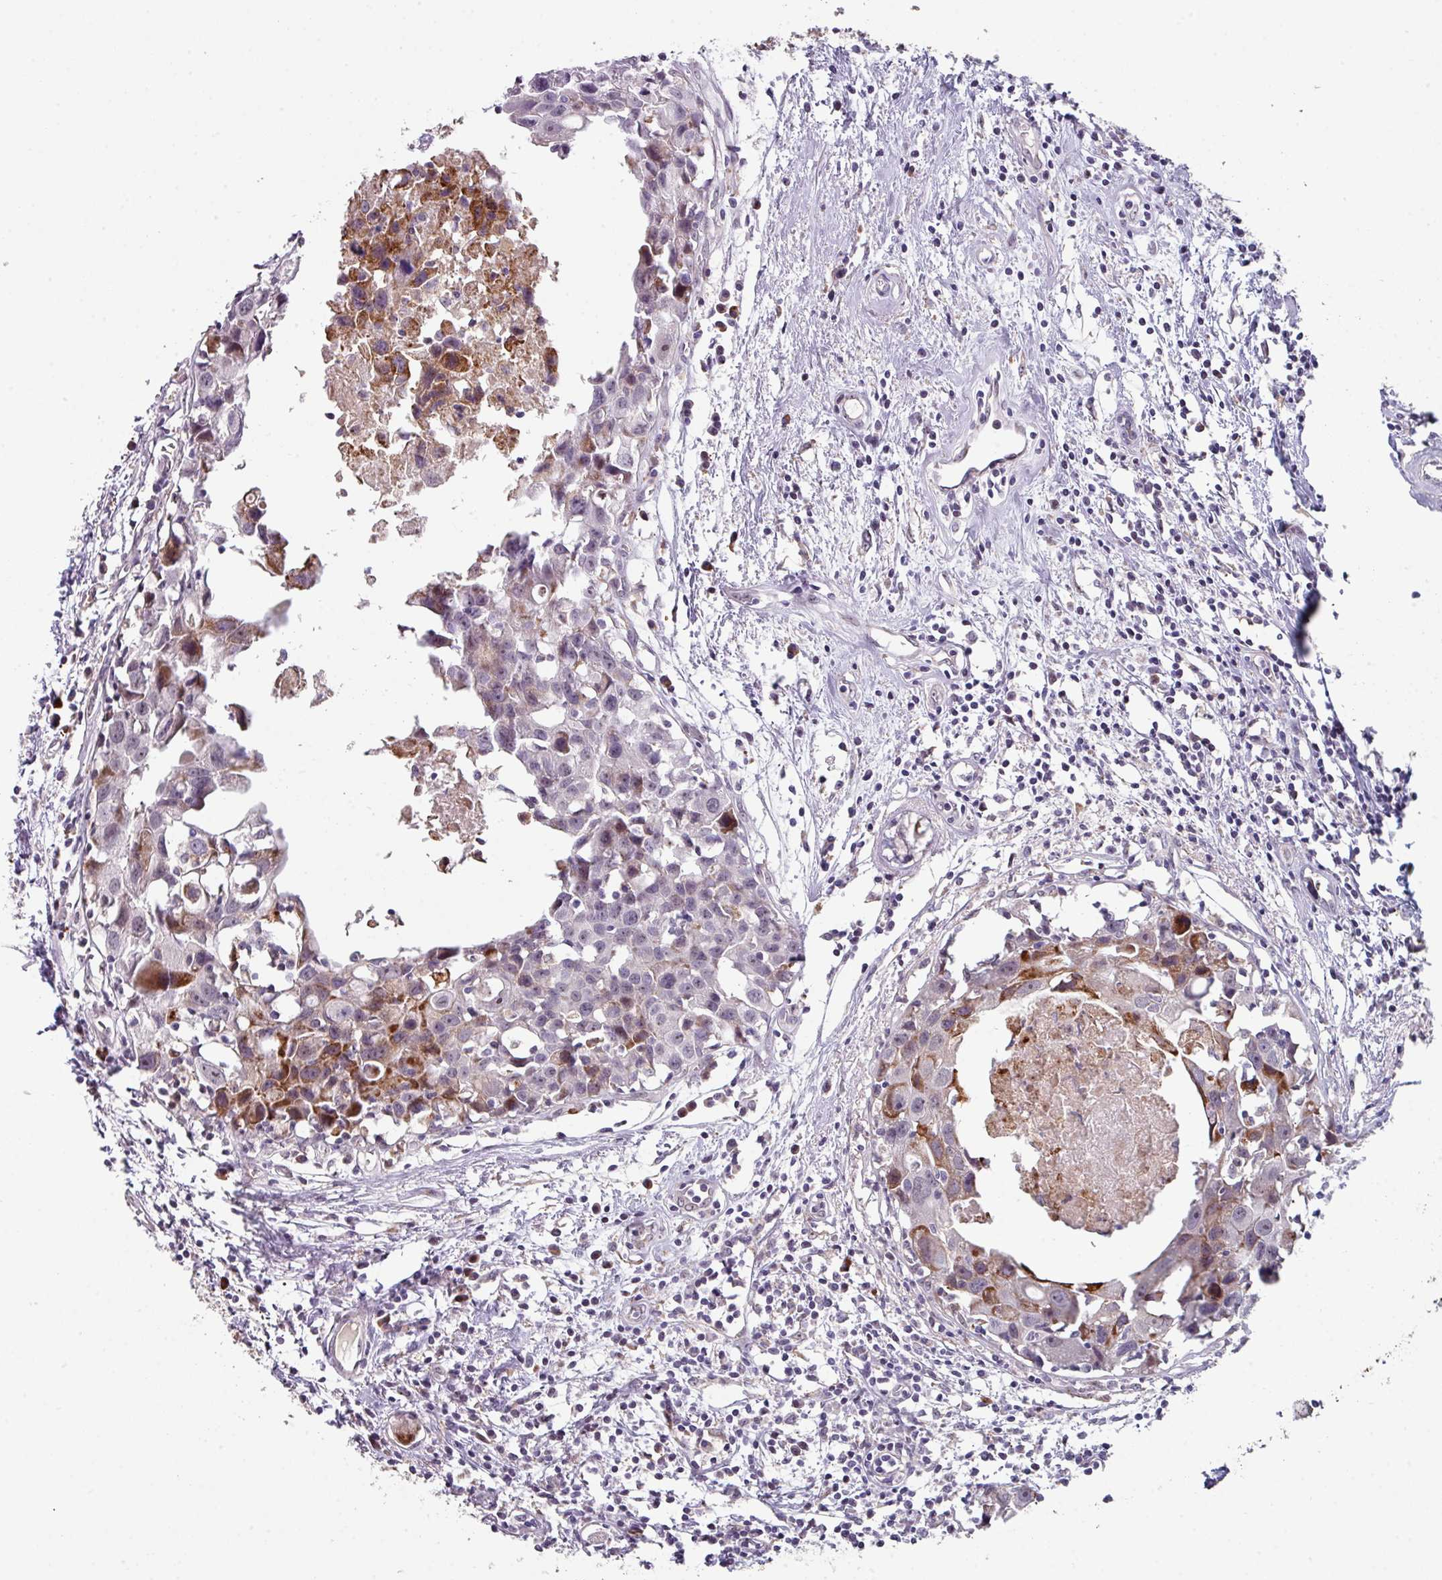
{"staining": {"intensity": "moderate", "quantity": "<25%", "location": "cytoplasmic/membranous"}, "tissue": "breast cancer", "cell_type": "Tumor cells", "image_type": "cancer", "snomed": [{"axis": "morphology", "description": "Carcinoma, NOS"}, {"axis": "topography", "description": "Breast"}], "caption": "Breast cancer (carcinoma) tissue demonstrates moderate cytoplasmic/membranous expression in about <25% of tumor cells", "gene": "BMS1", "patient": {"sex": "female", "age": 60}}